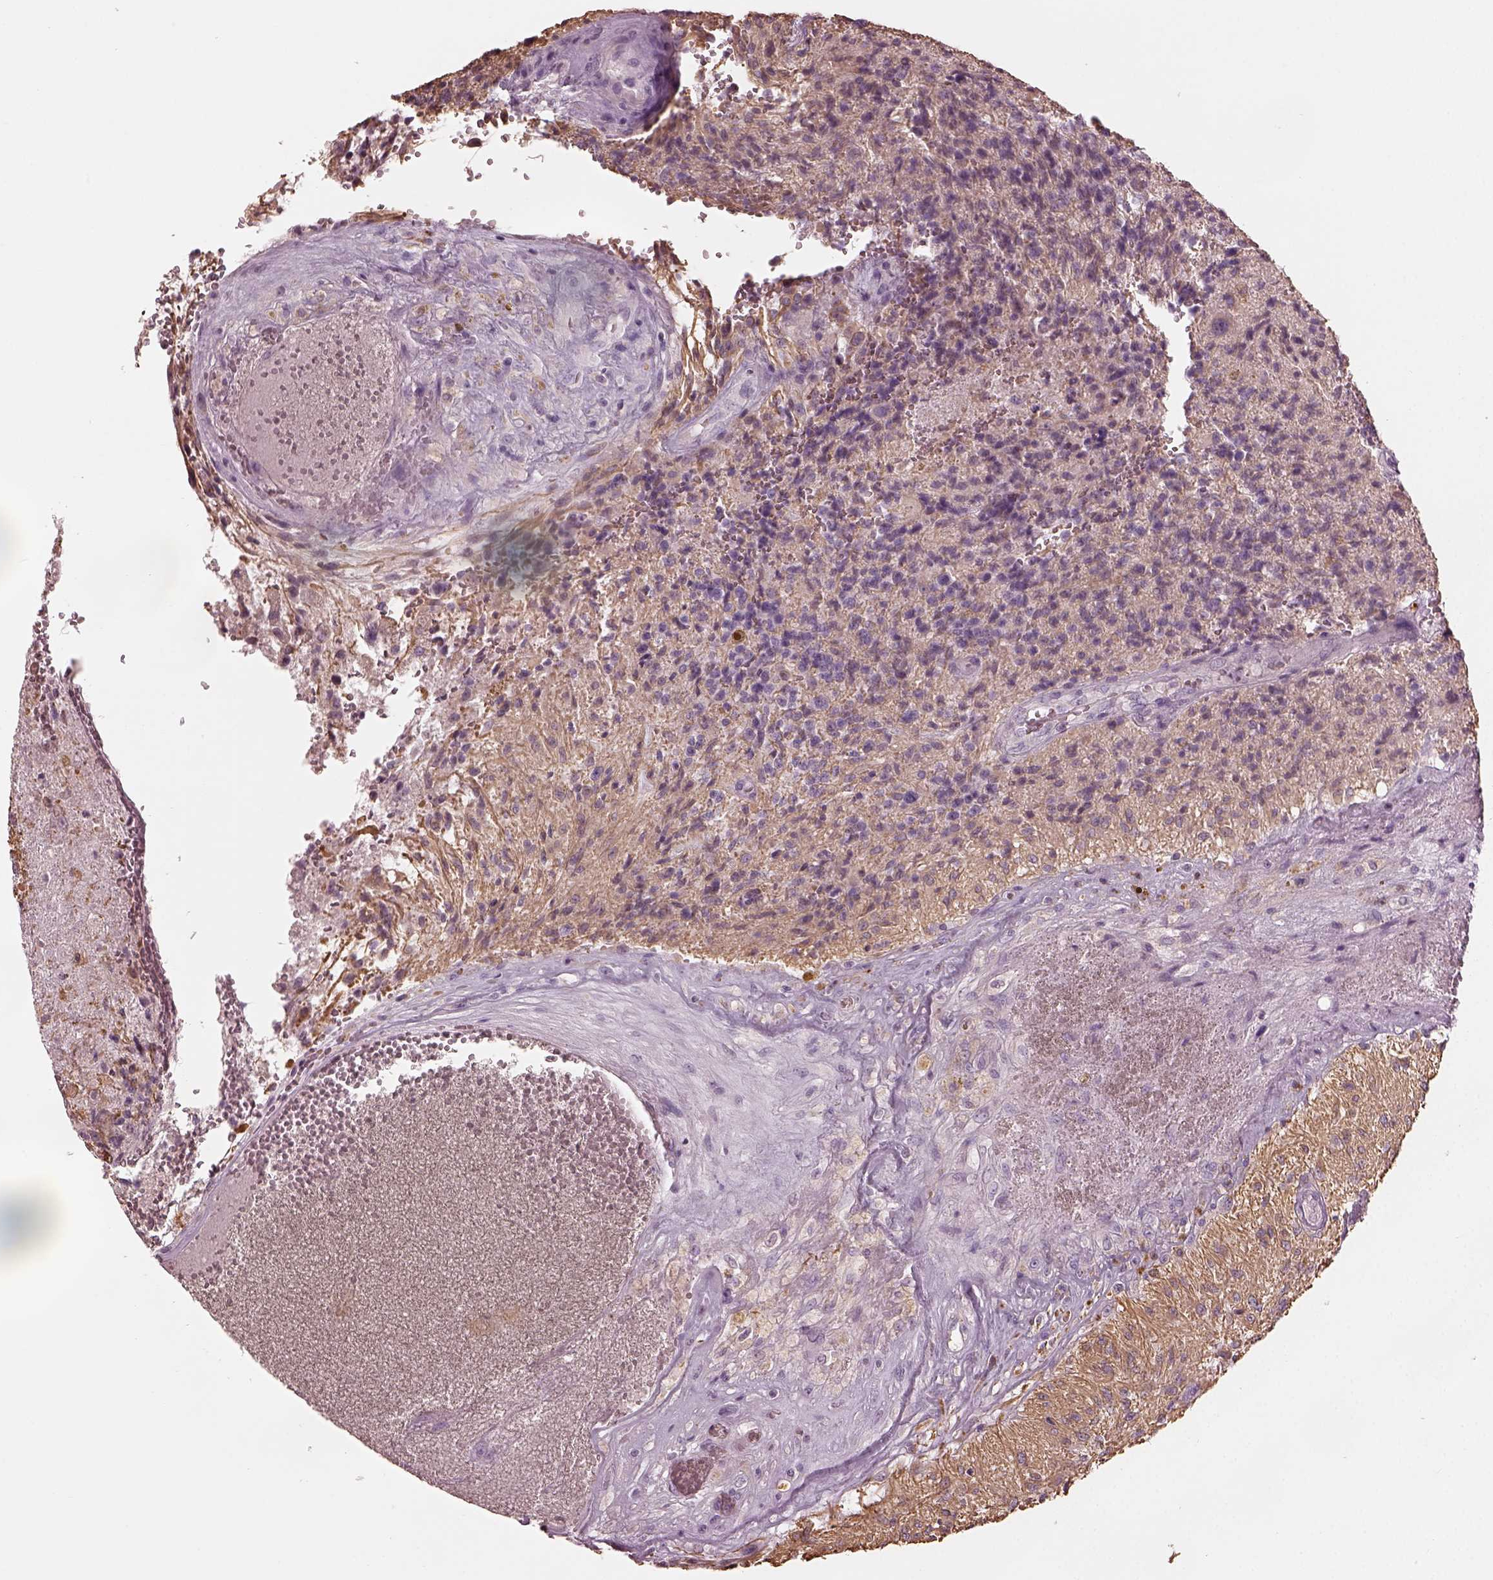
{"staining": {"intensity": "negative", "quantity": "none", "location": "none"}, "tissue": "glioma", "cell_type": "Tumor cells", "image_type": "cancer", "snomed": [{"axis": "morphology", "description": "Glioma, malignant, High grade"}, {"axis": "topography", "description": "Brain"}], "caption": "An image of human glioma is negative for staining in tumor cells. (IHC, brightfield microscopy, high magnification).", "gene": "MIA", "patient": {"sex": "male", "age": 56}}